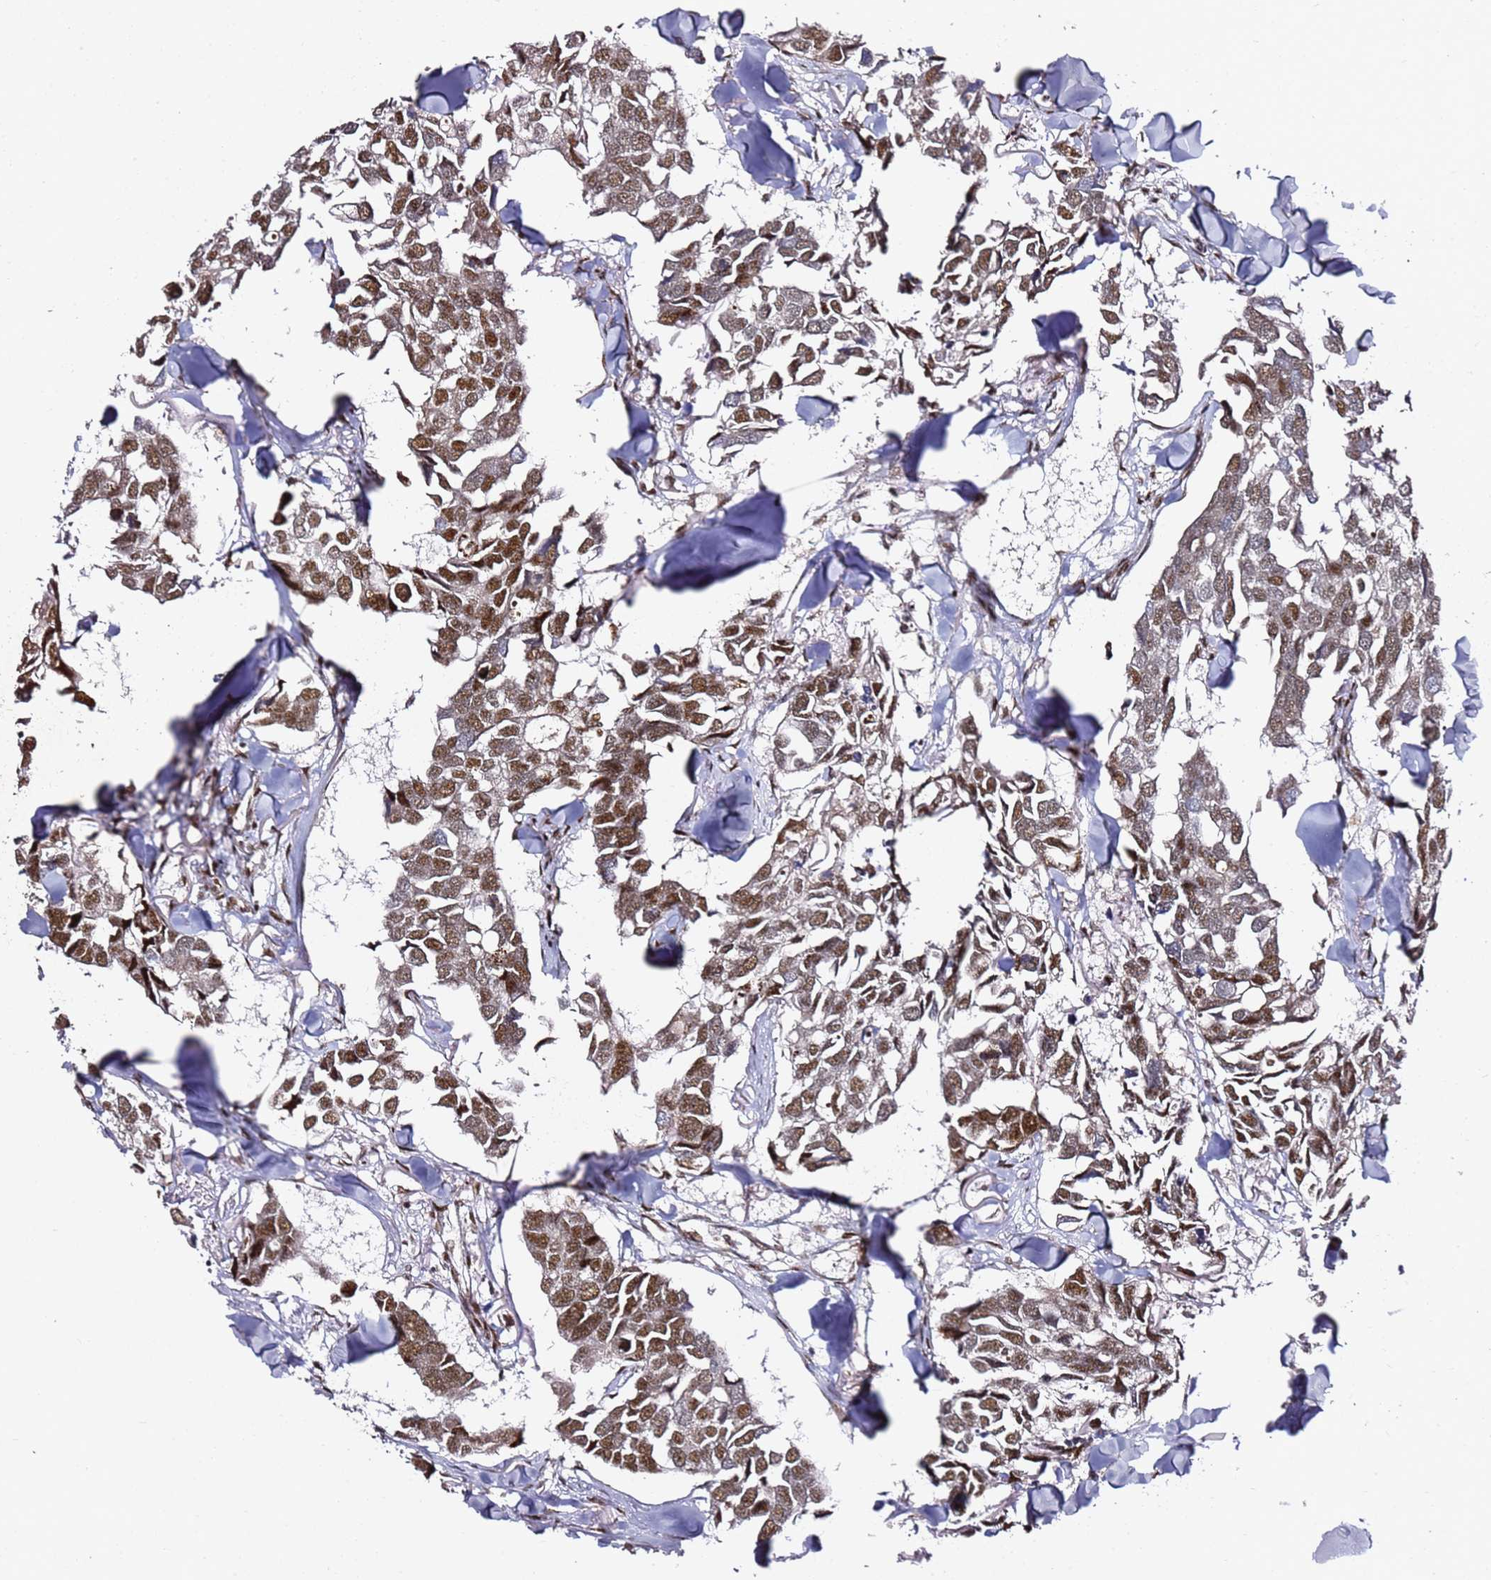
{"staining": {"intensity": "moderate", "quantity": ">75%", "location": "nuclear"}, "tissue": "breast cancer", "cell_type": "Tumor cells", "image_type": "cancer", "snomed": [{"axis": "morphology", "description": "Duct carcinoma"}, {"axis": "topography", "description": "Breast"}], "caption": "Moderate nuclear protein staining is identified in approximately >75% of tumor cells in breast cancer.", "gene": "TP53AIP1", "patient": {"sex": "female", "age": 83}}